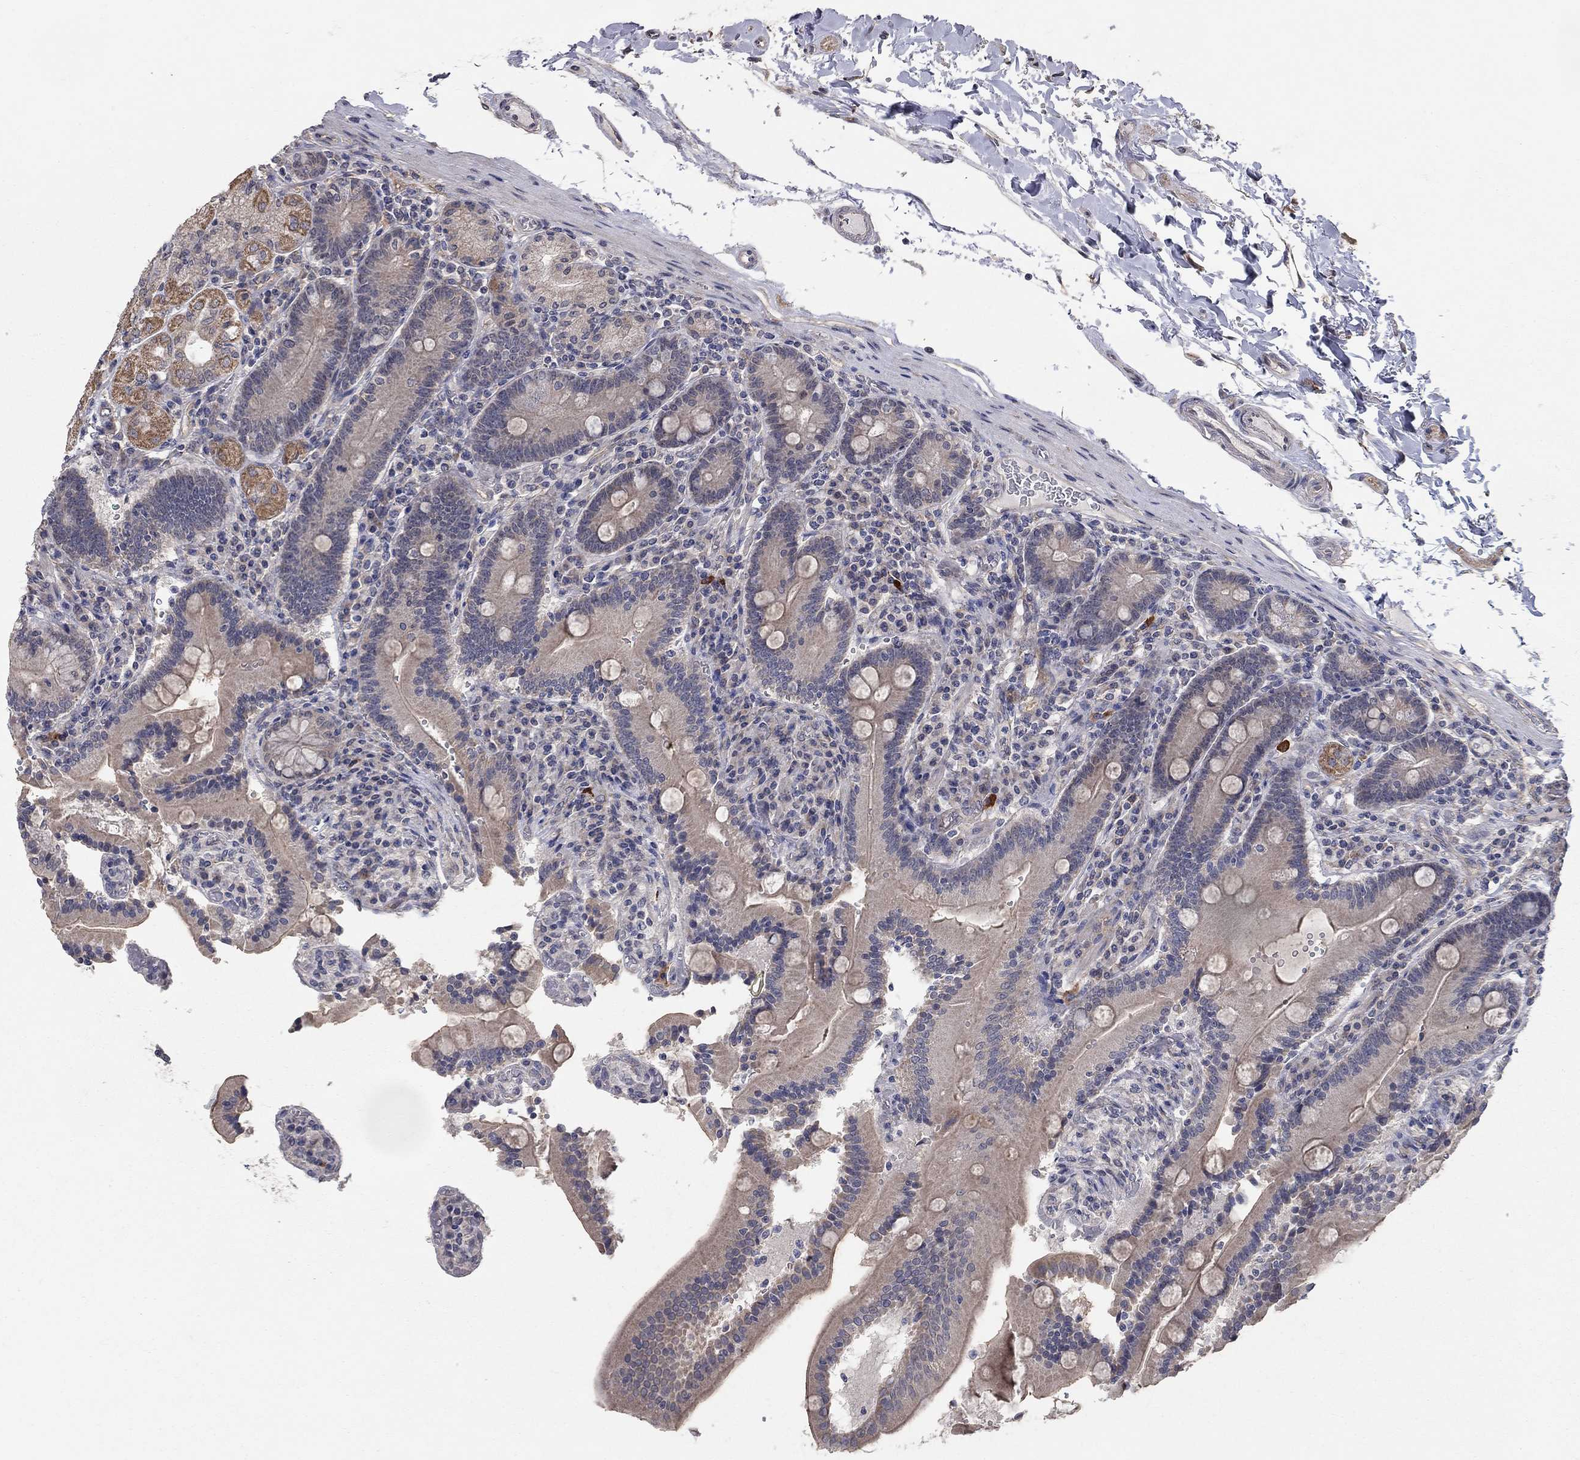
{"staining": {"intensity": "moderate", "quantity": "<25%", "location": "cytoplasmic/membranous"}, "tissue": "duodenum", "cell_type": "Glandular cells", "image_type": "normal", "snomed": [{"axis": "morphology", "description": "Normal tissue, NOS"}, {"axis": "topography", "description": "Duodenum"}], "caption": "Protein expression analysis of unremarkable duodenum exhibits moderate cytoplasmic/membranous positivity in about <25% of glandular cells.", "gene": "WASF3", "patient": {"sex": "female", "age": 62}}